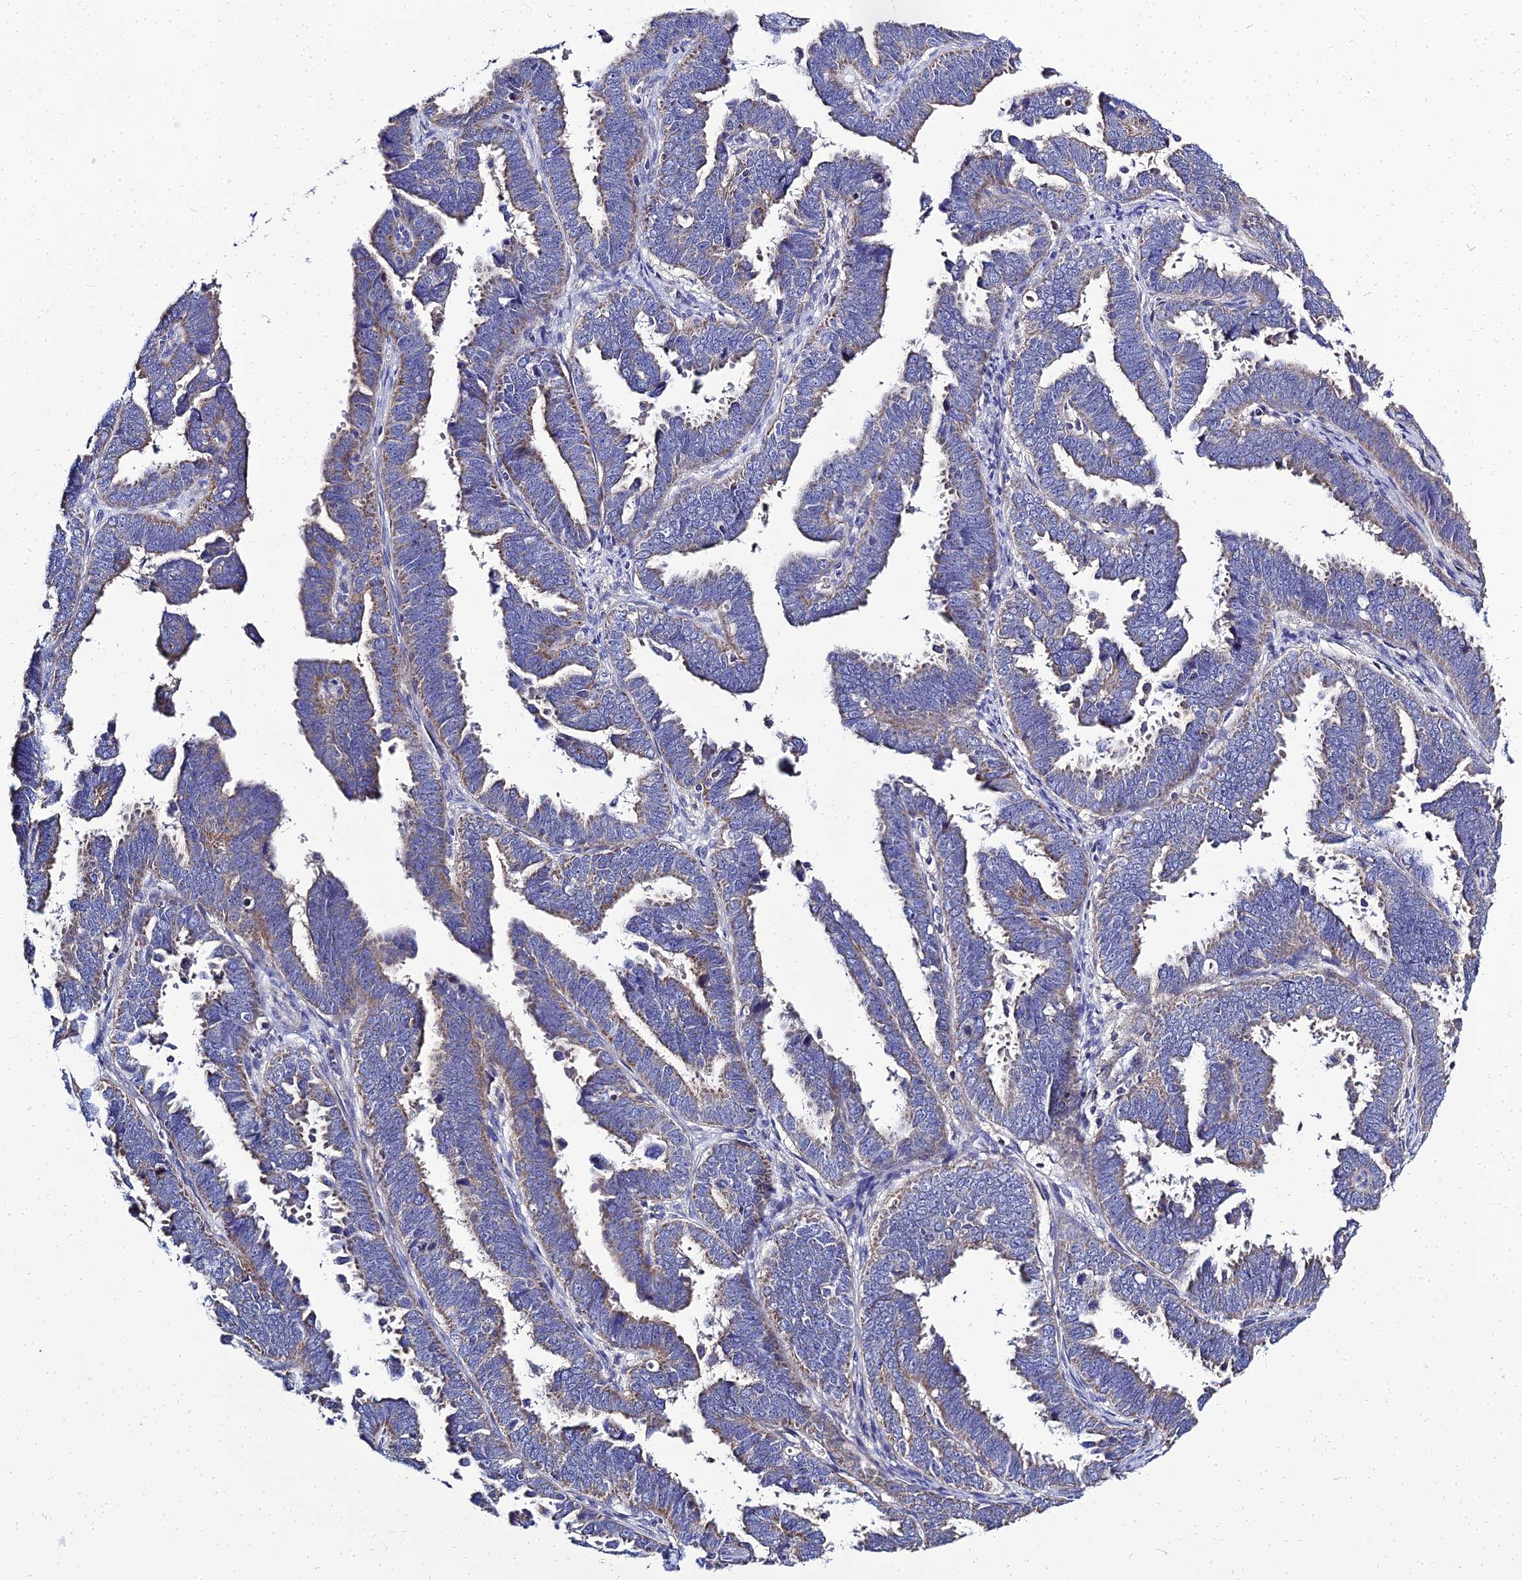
{"staining": {"intensity": "weak", "quantity": "25%-75%", "location": "cytoplasmic/membranous"}, "tissue": "endometrial cancer", "cell_type": "Tumor cells", "image_type": "cancer", "snomed": [{"axis": "morphology", "description": "Adenocarcinoma, NOS"}, {"axis": "topography", "description": "Endometrium"}], "caption": "An IHC photomicrograph of tumor tissue is shown. Protein staining in brown labels weak cytoplasmic/membranous positivity in adenocarcinoma (endometrial) within tumor cells. Ihc stains the protein of interest in brown and the nuclei are stained blue.", "gene": "NPY", "patient": {"sex": "female", "age": 75}}